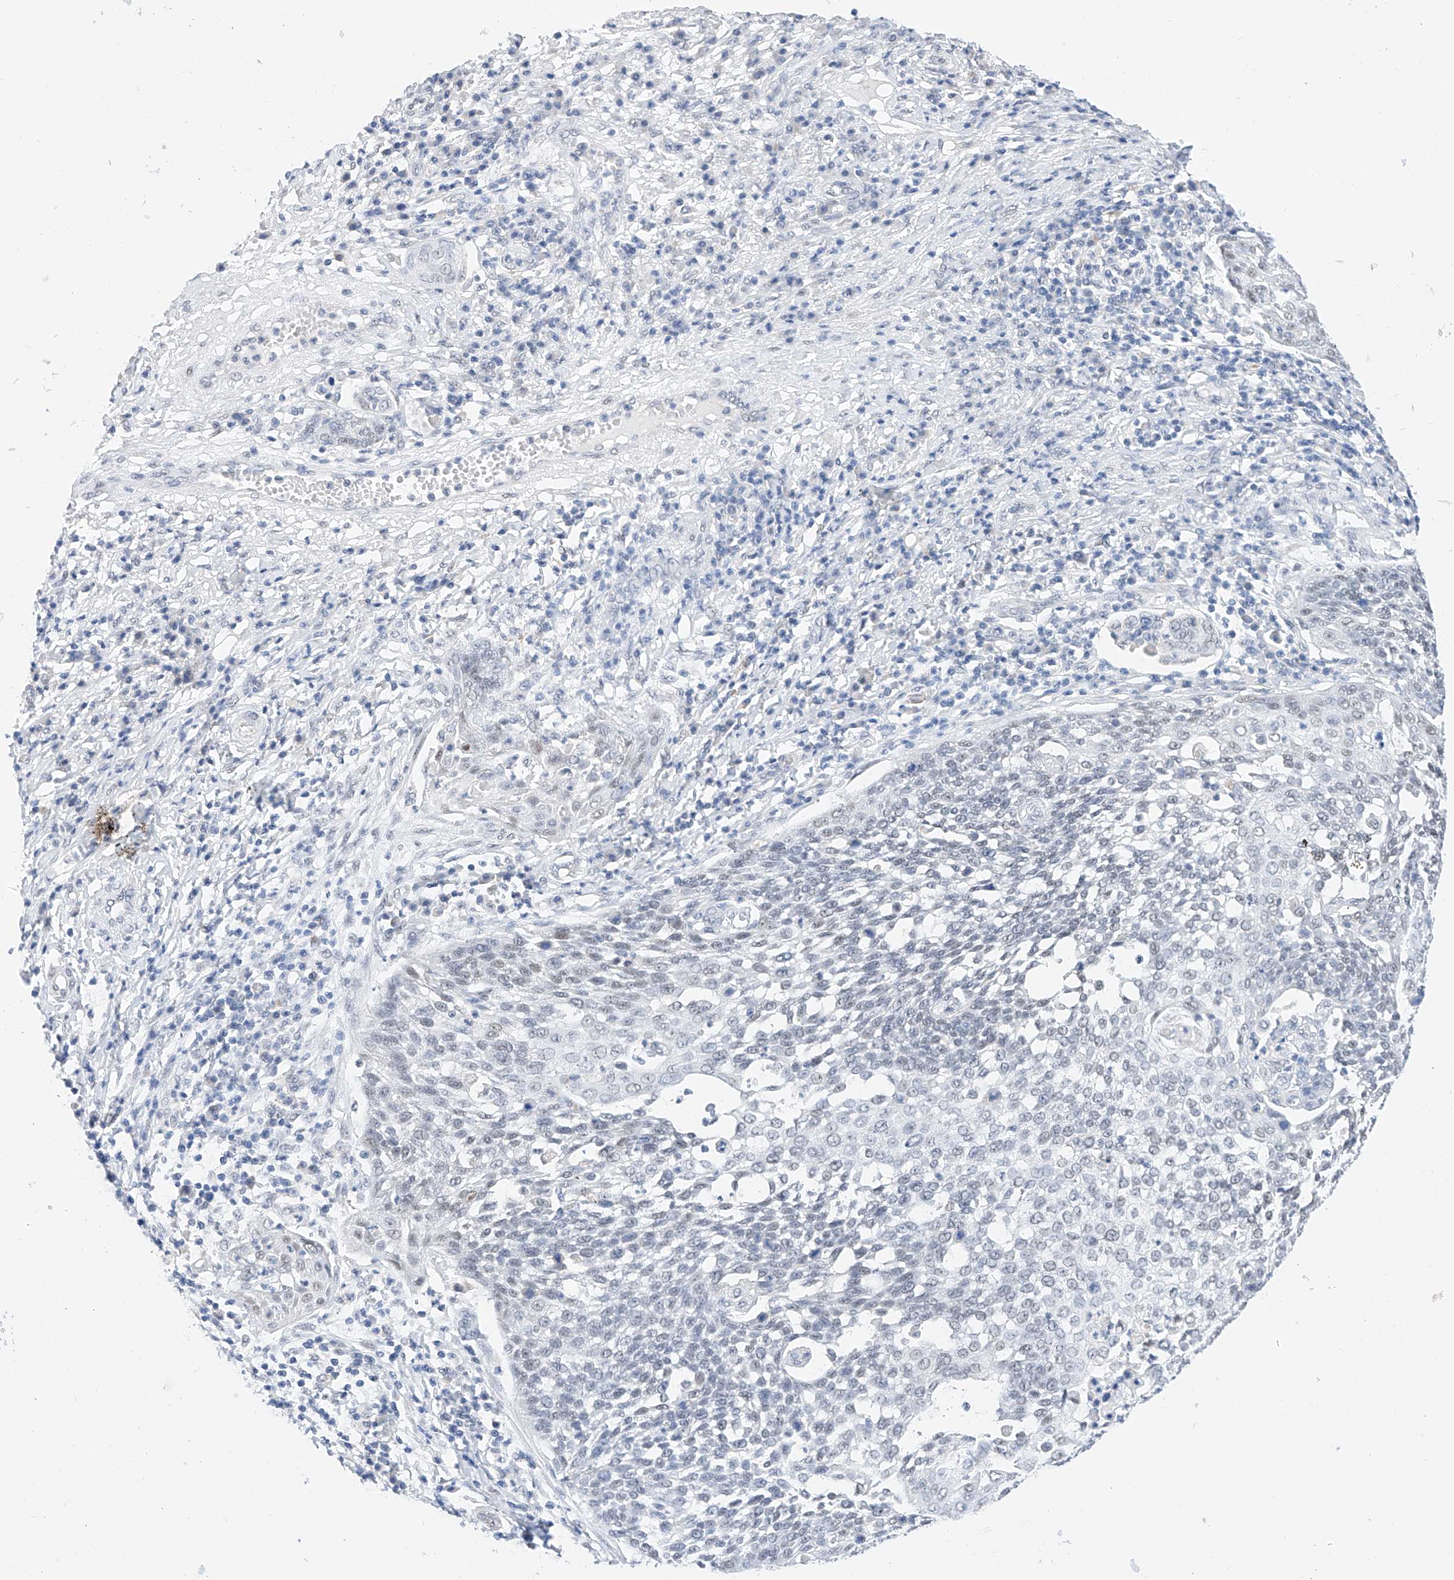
{"staining": {"intensity": "negative", "quantity": "none", "location": "none"}, "tissue": "cervical cancer", "cell_type": "Tumor cells", "image_type": "cancer", "snomed": [{"axis": "morphology", "description": "Squamous cell carcinoma, NOS"}, {"axis": "topography", "description": "Cervix"}], "caption": "An IHC image of cervical squamous cell carcinoma is shown. There is no staining in tumor cells of cervical squamous cell carcinoma. Brightfield microscopy of immunohistochemistry (IHC) stained with DAB (3,3'-diaminobenzidine) (brown) and hematoxylin (blue), captured at high magnification.", "gene": "KCNJ1", "patient": {"sex": "female", "age": 34}}